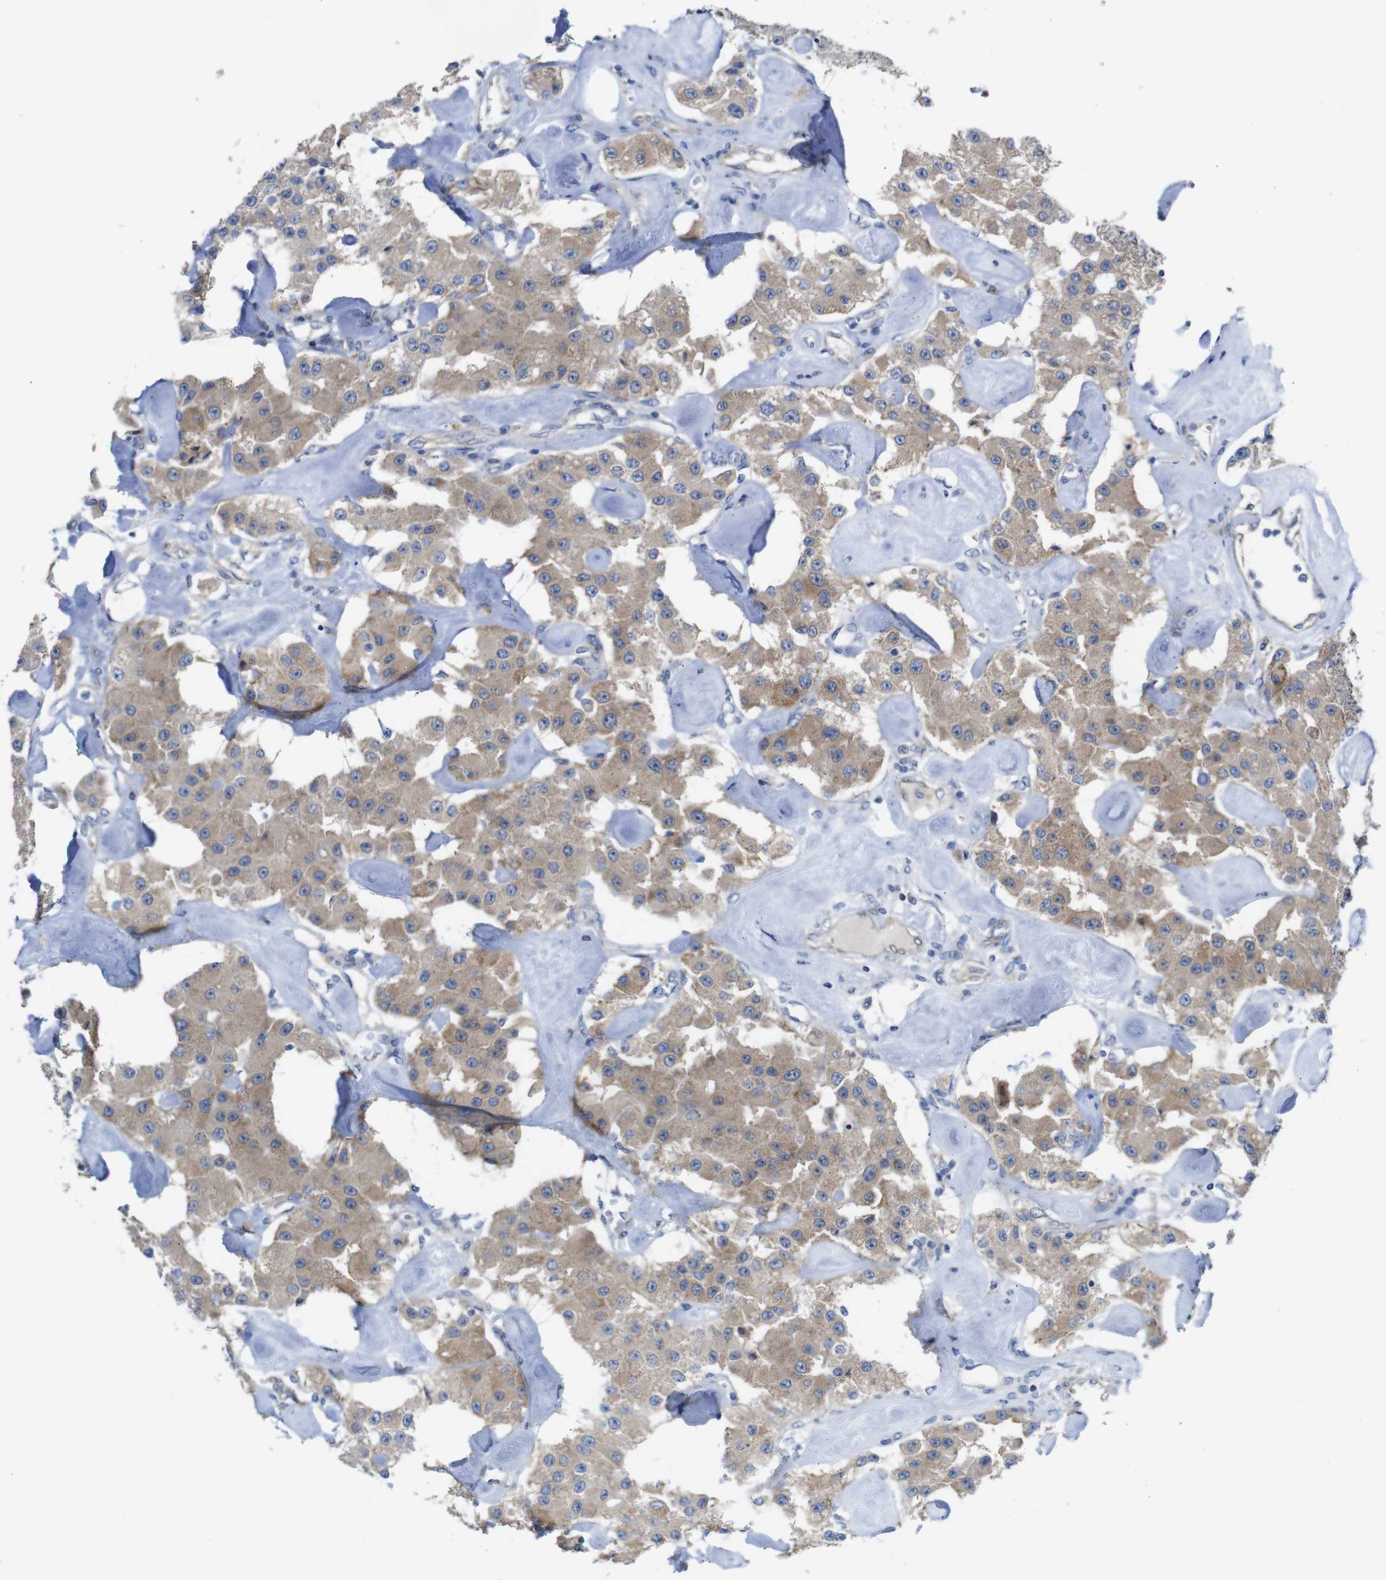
{"staining": {"intensity": "moderate", "quantity": ">75%", "location": "cytoplasmic/membranous"}, "tissue": "carcinoid", "cell_type": "Tumor cells", "image_type": "cancer", "snomed": [{"axis": "morphology", "description": "Carcinoid, malignant, NOS"}, {"axis": "topography", "description": "Pancreas"}], "caption": "A medium amount of moderate cytoplasmic/membranous positivity is identified in approximately >75% of tumor cells in carcinoid (malignant) tissue. (Brightfield microscopy of DAB IHC at high magnification).", "gene": "DDRGK1", "patient": {"sex": "male", "age": 41}}